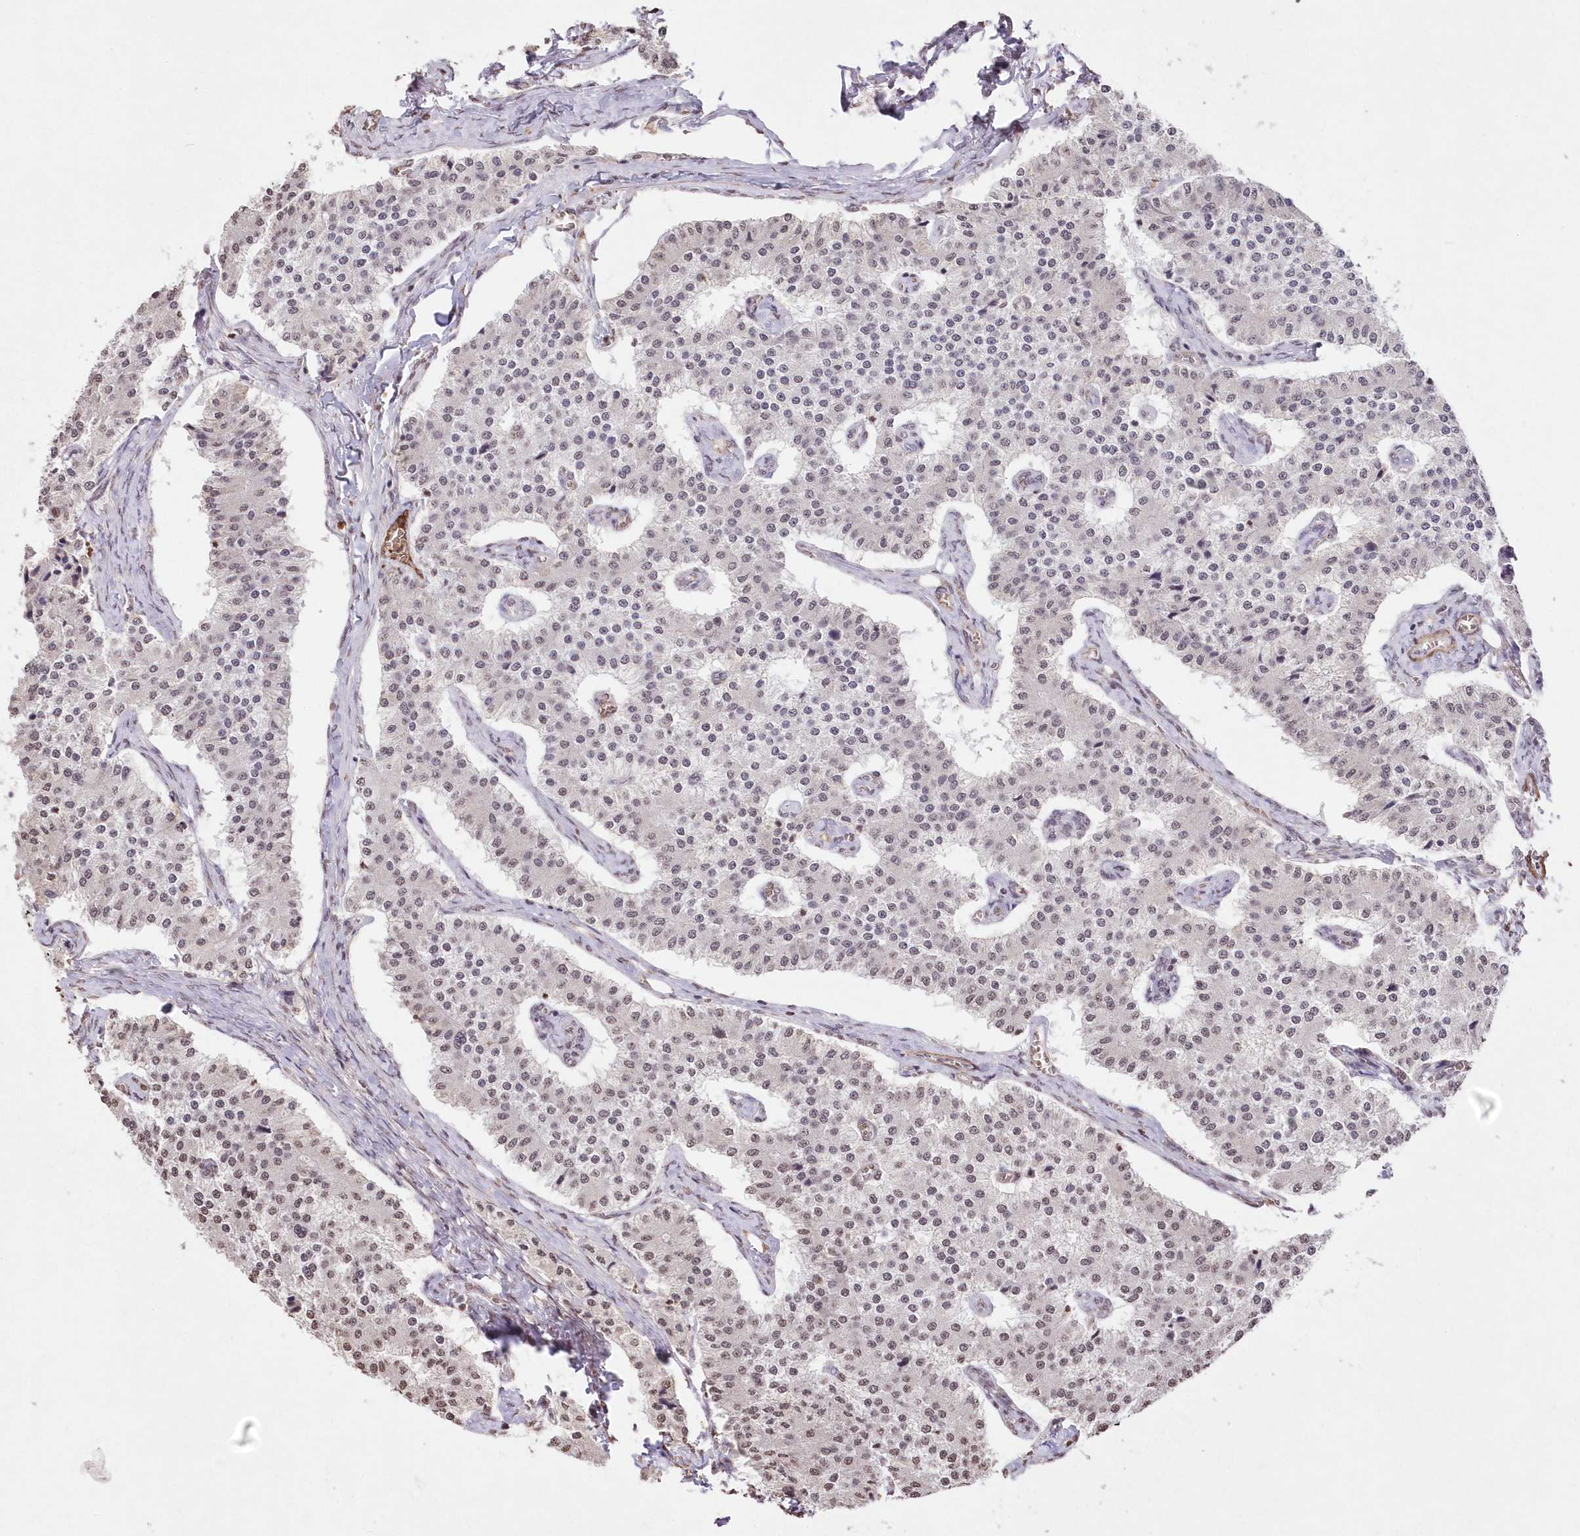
{"staining": {"intensity": "weak", "quantity": "25%-75%", "location": "cytoplasmic/membranous,nuclear"}, "tissue": "carcinoid", "cell_type": "Tumor cells", "image_type": "cancer", "snomed": [{"axis": "morphology", "description": "Carcinoid, malignant, NOS"}, {"axis": "topography", "description": "Colon"}], "caption": "Tumor cells display low levels of weak cytoplasmic/membranous and nuclear expression in approximately 25%-75% of cells in malignant carcinoid.", "gene": "RBM27", "patient": {"sex": "female", "age": 52}}